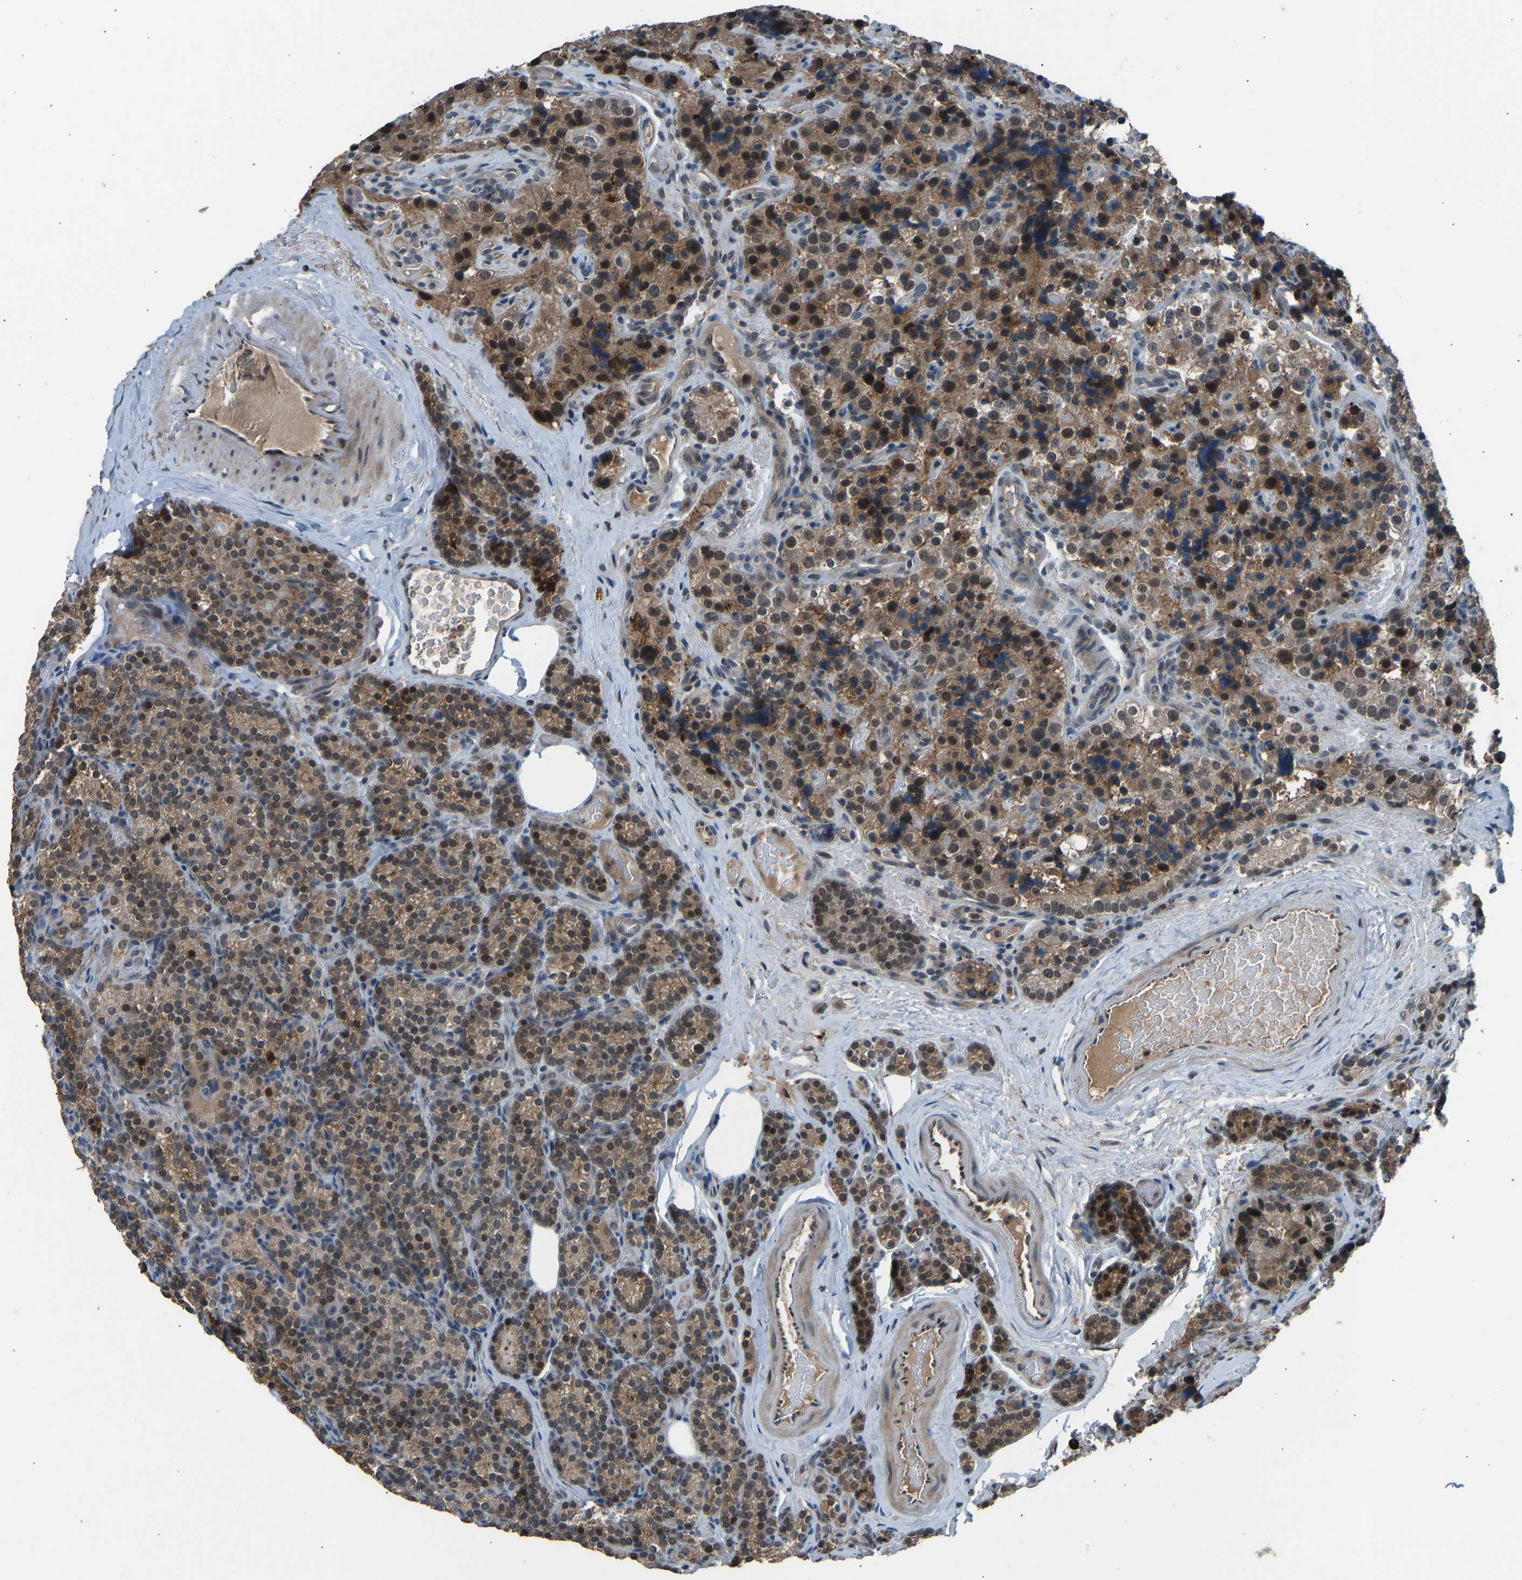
{"staining": {"intensity": "strong", "quantity": ">75%", "location": "cytoplasmic/membranous,nuclear"}, "tissue": "parathyroid gland", "cell_type": "Glandular cells", "image_type": "normal", "snomed": [{"axis": "morphology", "description": "Normal tissue, NOS"}, {"axis": "morphology", "description": "Adenoma, NOS"}, {"axis": "topography", "description": "Parathyroid gland"}], "caption": "Normal parathyroid gland demonstrates strong cytoplasmic/membranous,nuclear expression in approximately >75% of glandular cells, visualized by immunohistochemistry. (IHC, brightfield microscopy, high magnification).", "gene": "SLC43A1", "patient": {"sex": "female", "age": 51}}